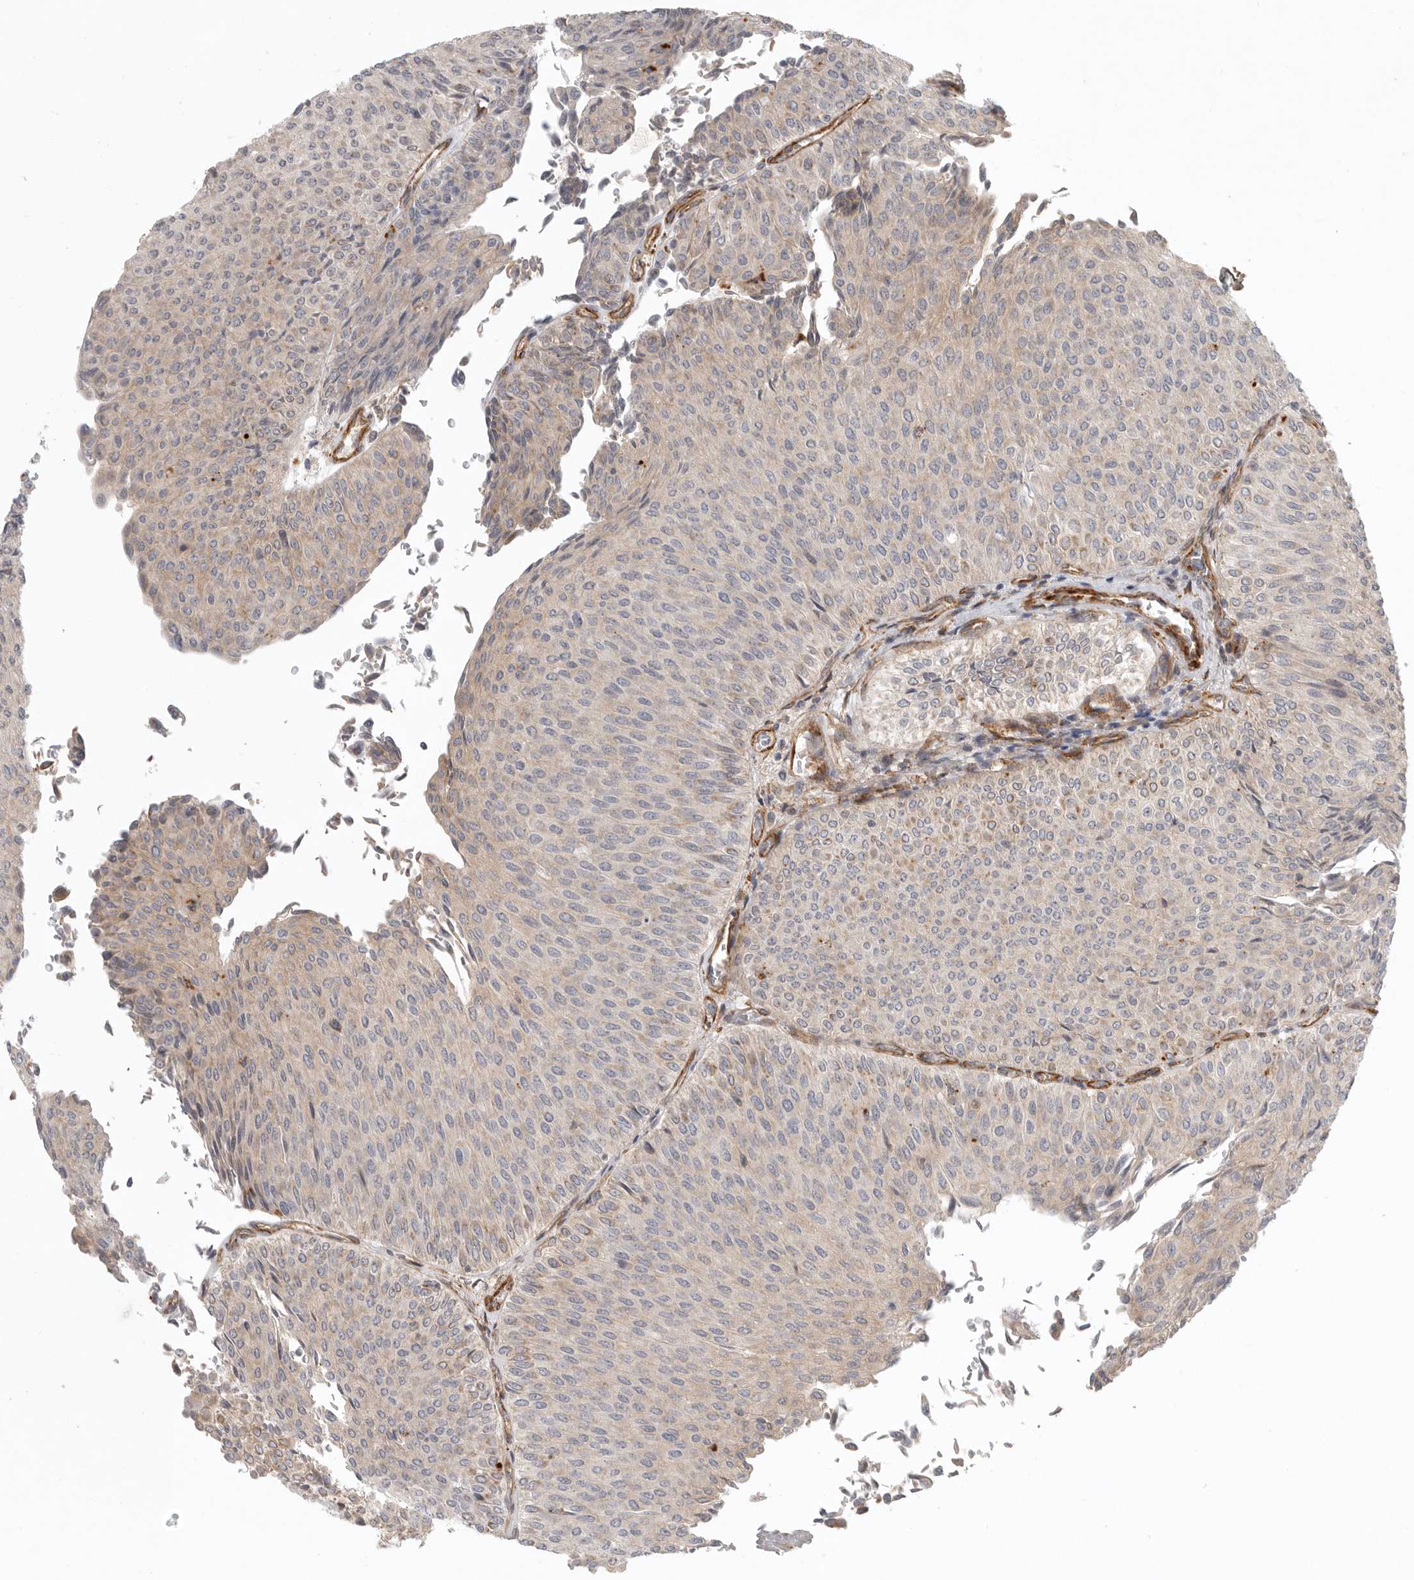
{"staining": {"intensity": "weak", "quantity": "25%-75%", "location": "cytoplasmic/membranous"}, "tissue": "urothelial cancer", "cell_type": "Tumor cells", "image_type": "cancer", "snomed": [{"axis": "morphology", "description": "Urothelial carcinoma, Low grade"}, {"axis": "topography", "description": "Urinary bladder"}], "caption": "This histopathology image reveals urothelial cancer stained with immunohistochemistry to label a protein in brown. The cytoplasmic/membranous of tumor cells show weak positivity for the protein. Nuclei are counter-stained blue.", "gene": "LONRF1", "patient": {"sex": "male", "age": 78}}